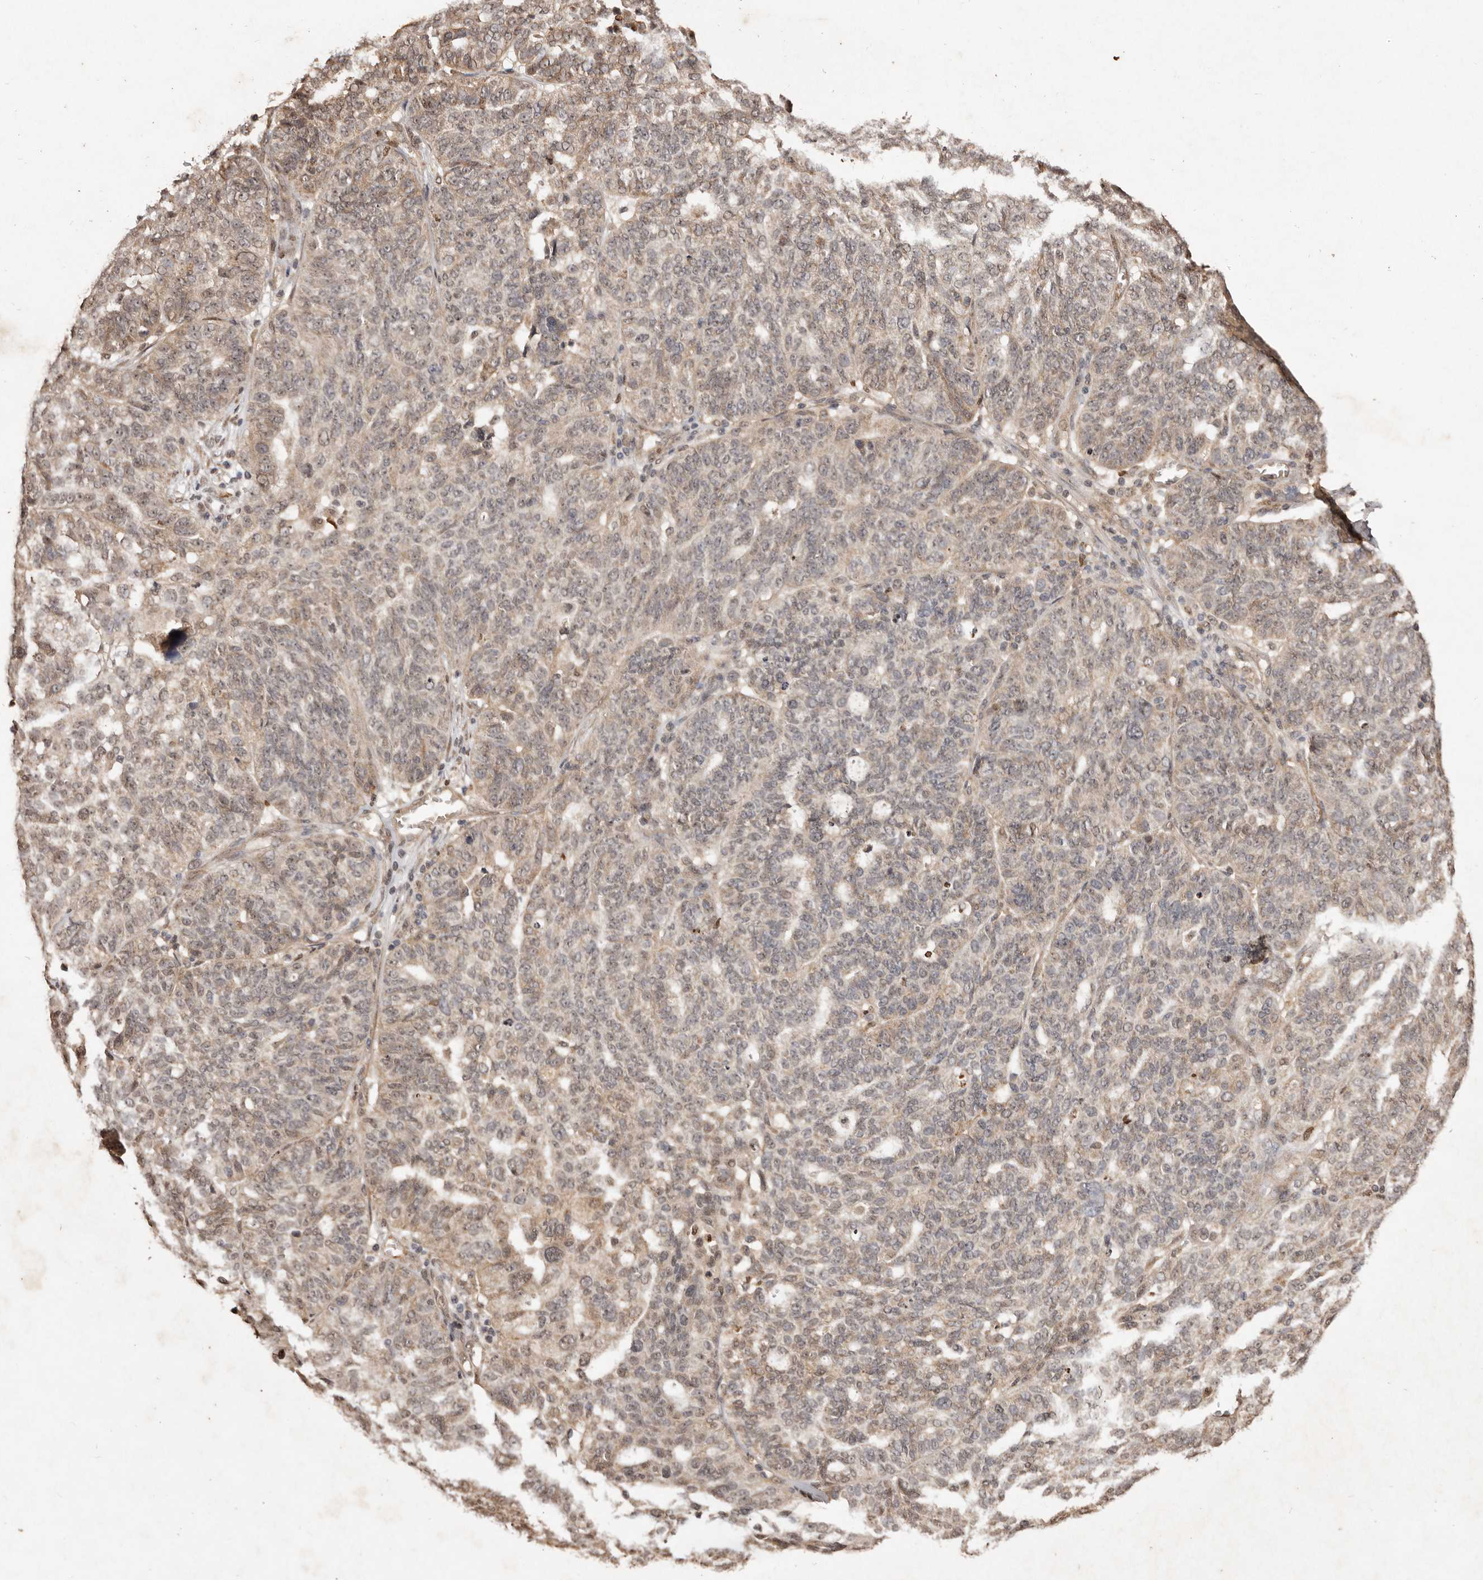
{"staining": {"intensity": "moderate", "quantity": ">75%", "location": "cytoplasmic/membranous"}, "tissue": "ovarian cancer", "cell_type": "Tumor cells", "image_type": "cancer", "snomed": [{"axis": "morphology", "description": "Cystadenocarcinoma, serous, NOS"}, {"axis": "topography", "description": "Ovary"}], "caption": "There is medium levels of moderate cytoplasmic/membranous staining in tumor cells of serous cystadenocarcinoma (ovarian), as demonstrated by immunohistochemical staining (brown color).", "gene": "NOTCH1", "patient": {"sex": "female", "age": 59}}